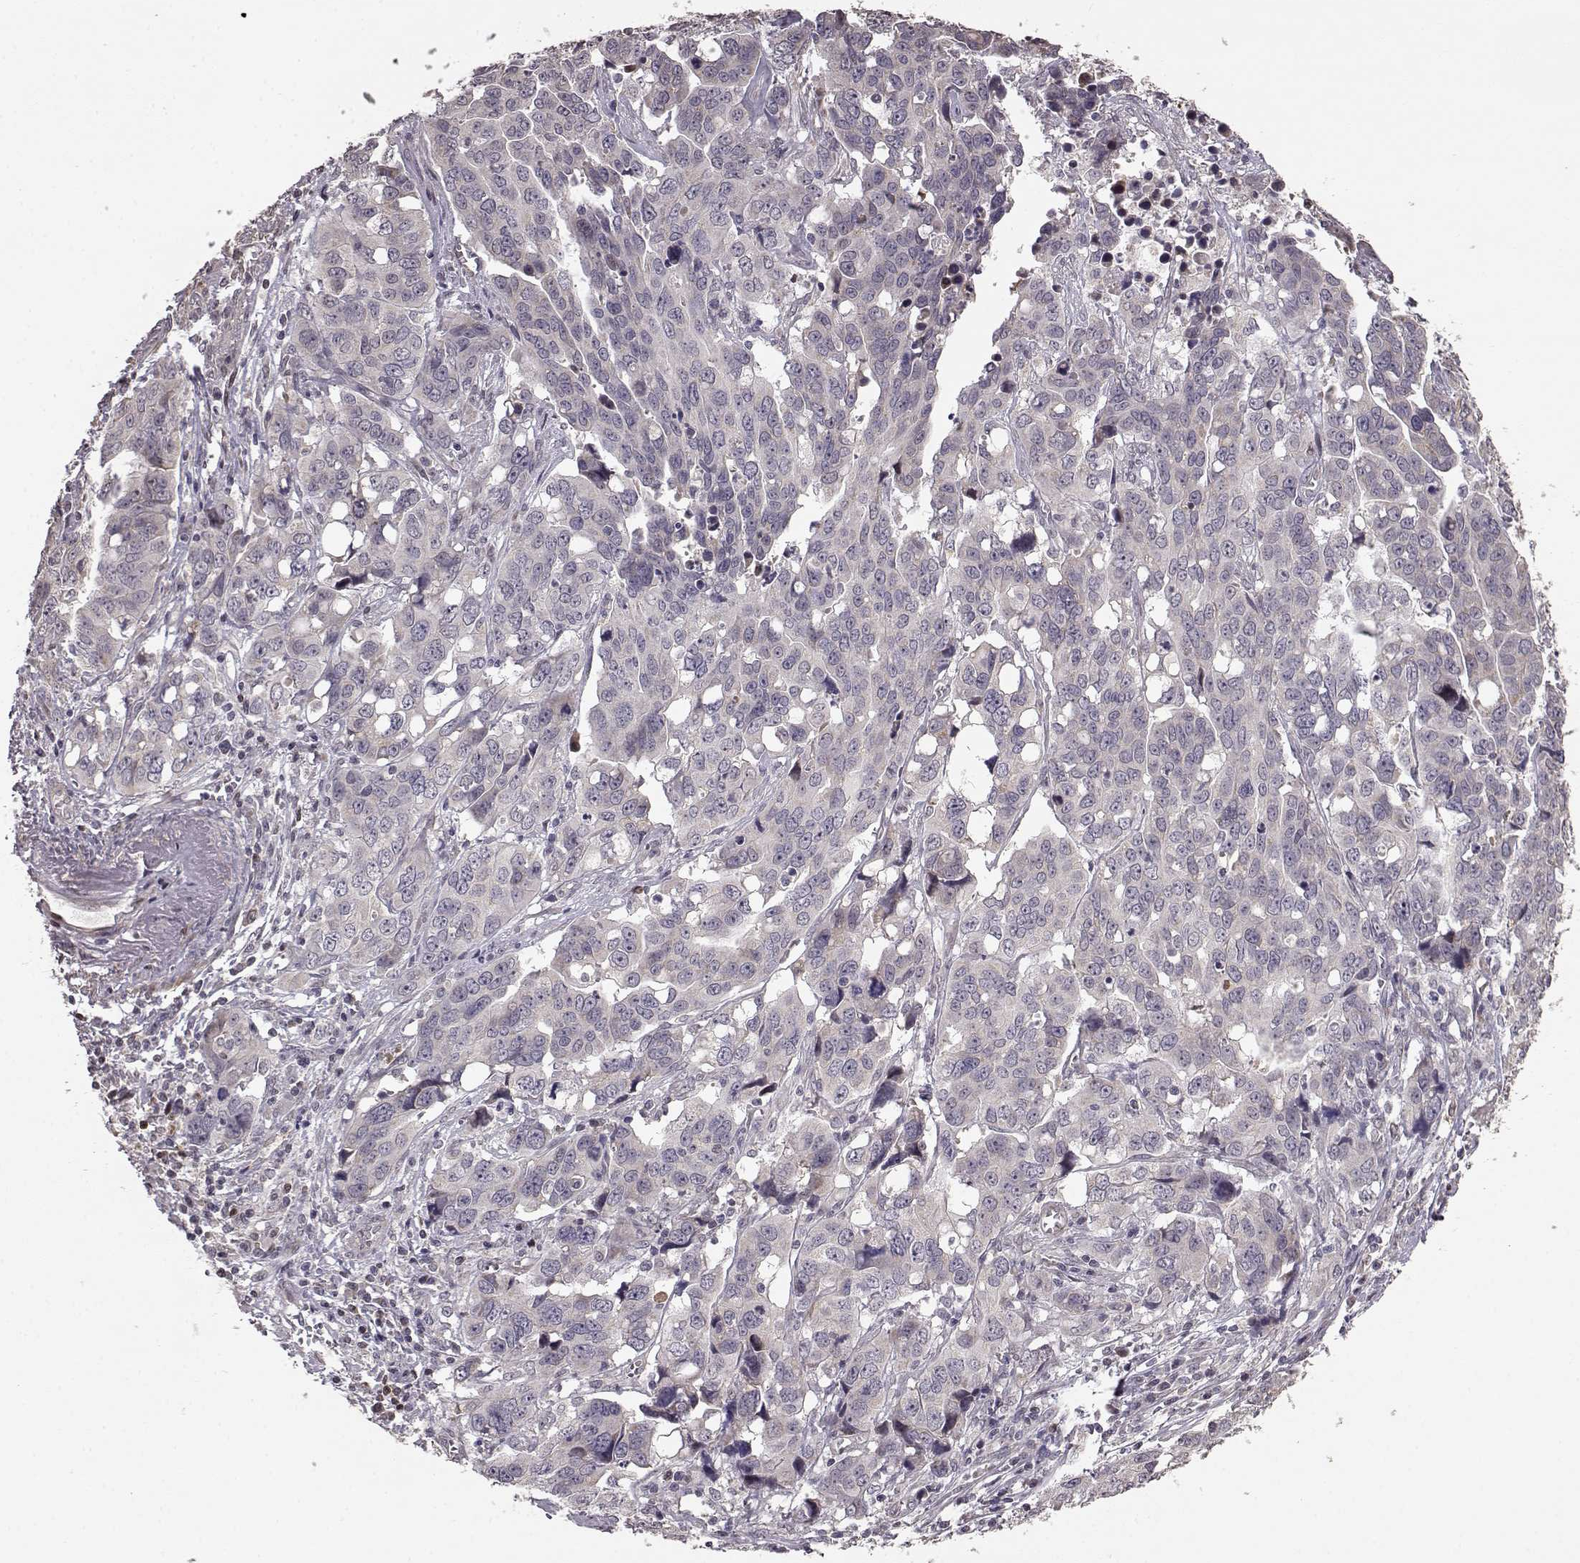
{"staining": {"intensity": "negative", "quantity": "none", "location": "none"}, "tissue": "ovarian cancer", "cell_type": "Tumor cells", "image_type": "cancer", "snomed": [{"axis": "morphology", "description": "Carcinoma, endometroid"}, {"axis": "topography", "description": "Ovary"}], "caption": "Immunohistochemistry of ovarian endometroid carcinoma displays no positivity in tumor cells. (DAB (3,3'-diaminobenzidine) immunohistochemistry (IHC), high magnification).", "gene": "BACH2", "patient": {"sex": "female", "age": 78}}